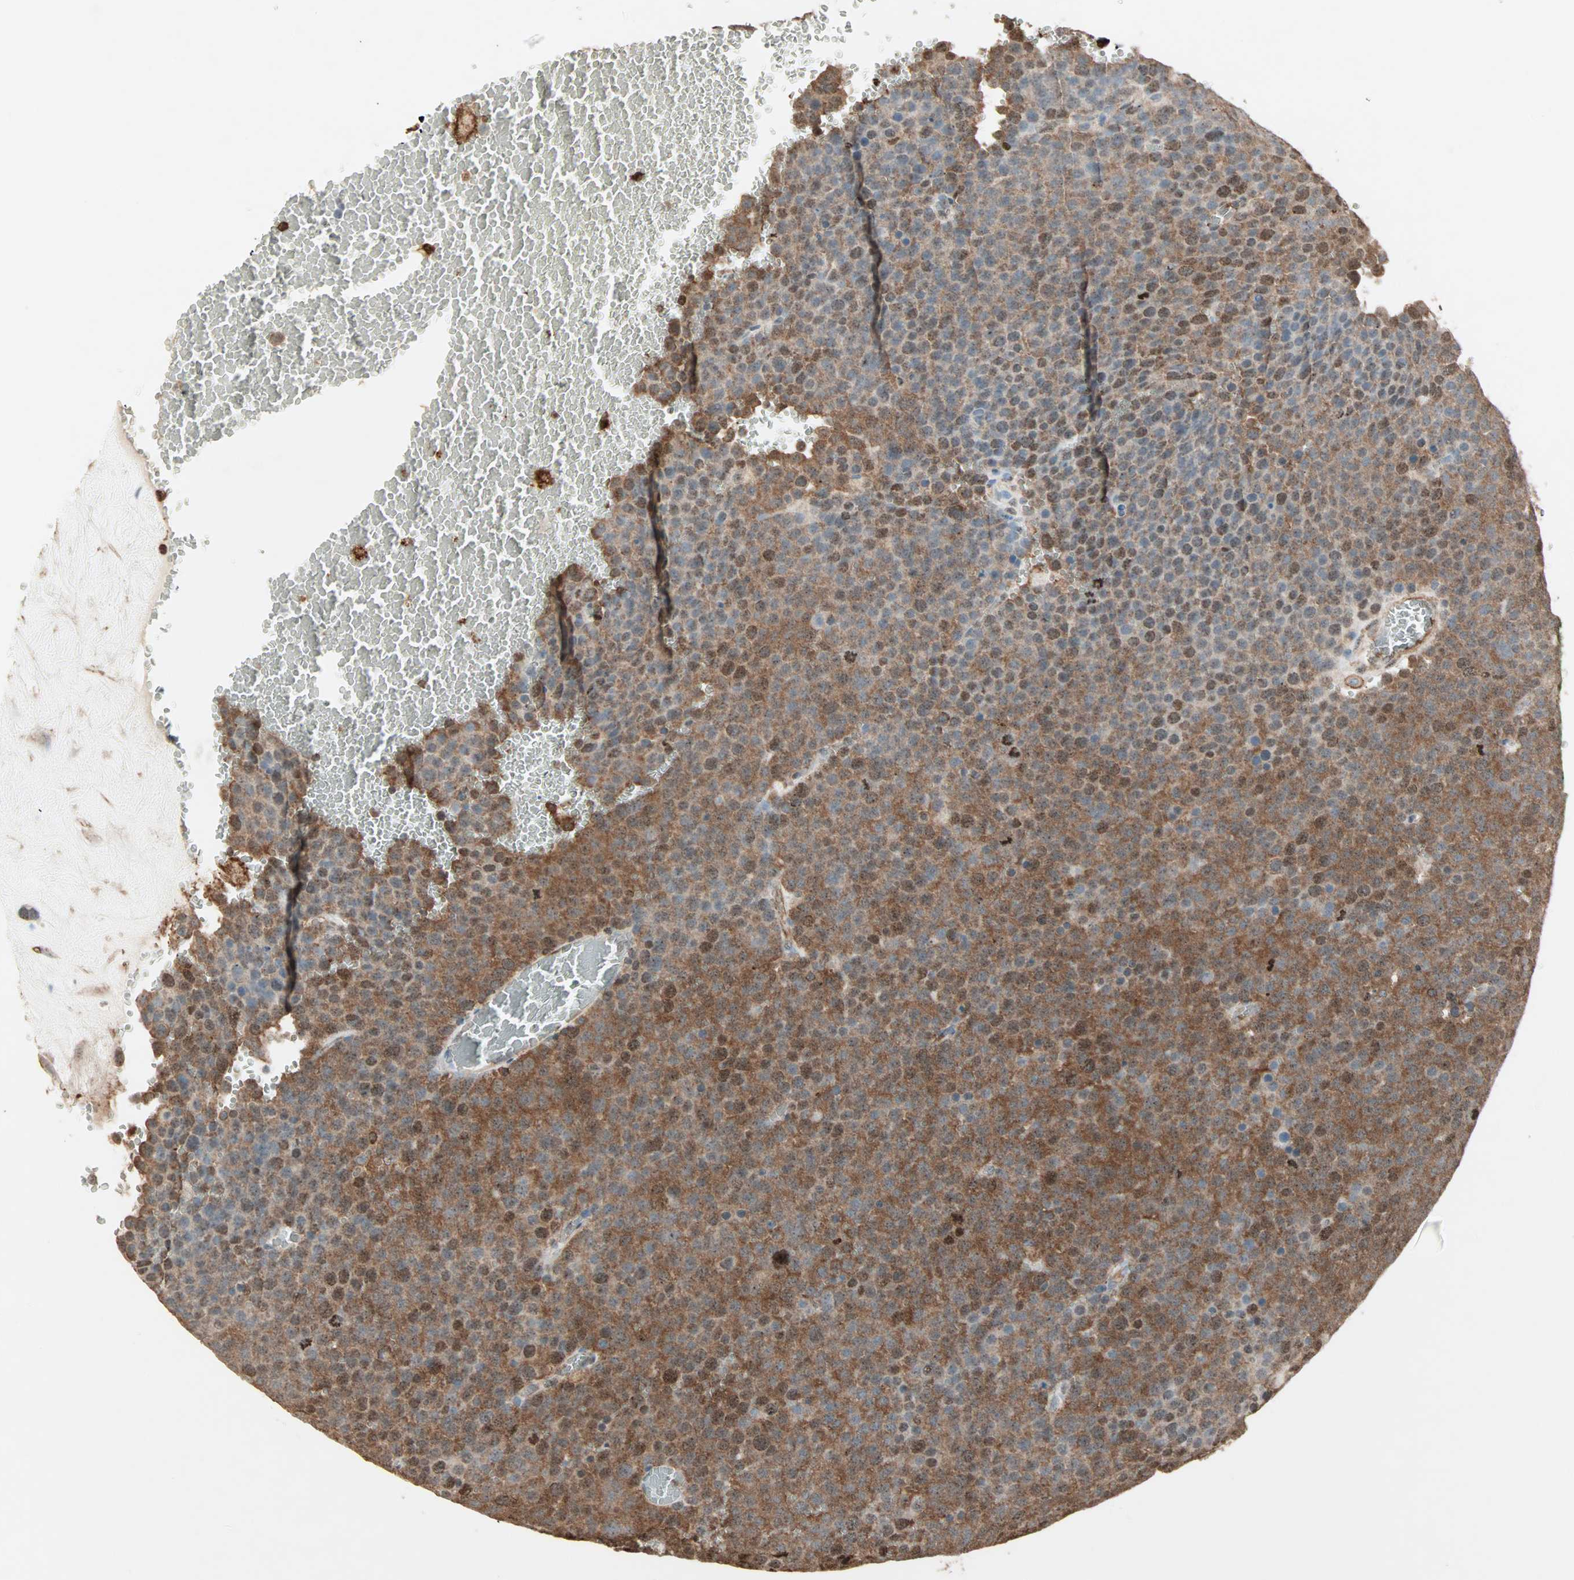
{"staining": {"intensity": "strong", "quantity": ">75%", "location": "cytoplasmic/membranous,nuclear"}, "tissue": "testis cancer", "cell_type": "Tumor cells", "image_type": "cancer", "snomed": [{"axis": "morphology", "description": "Seminoma, NOS"}, {"axis": "topography", "description": "Testis"}], "caption": "Seminoma (testis) stained with DAB immunohistochemistry displays high levels of strong cytoplasmic/membranous and nuclear expression in approximately >75% of tumor cells.", "gene": "MMP3", "patient": {"sex": "male", "age": 71}}